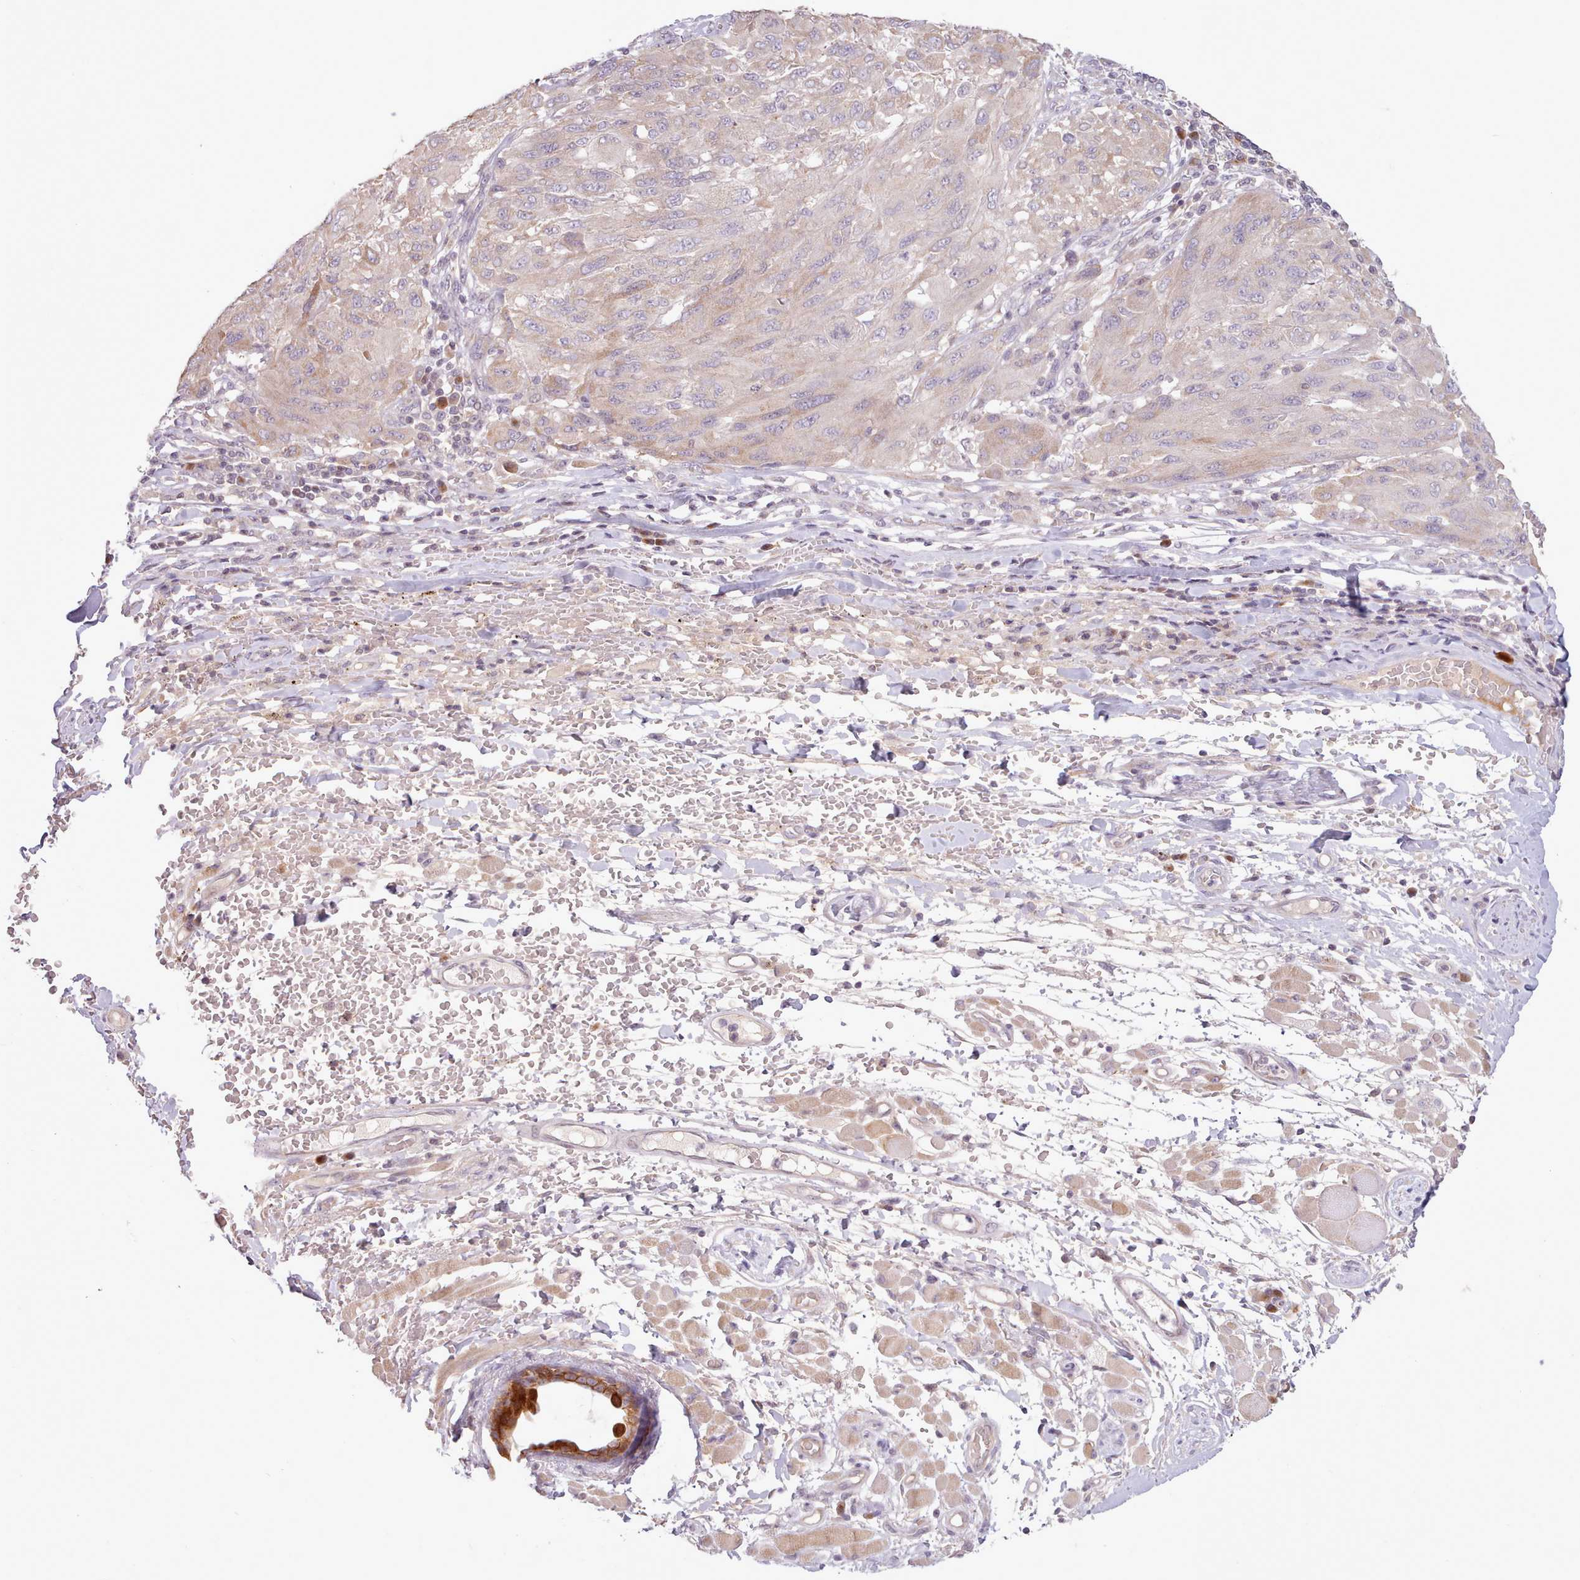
{"staining": {"intensity": "weak", "quantity": "<25%", "location": "cytoplasmic/membranous"}, "tissue": "melanoma", "cell_type": "Tumor cells", "image_type": "cancer", "snomed": [{"axis": "morphology", "description": "Malignant melanoma, NOS"}, {"axis": "topography", "description": "Skin"}], "caption": "Tumor cells are negative for brown protein staining in malignant melanoma.", "gene": "NMRK1", "patient": {"sex": "female", "age": 91}}